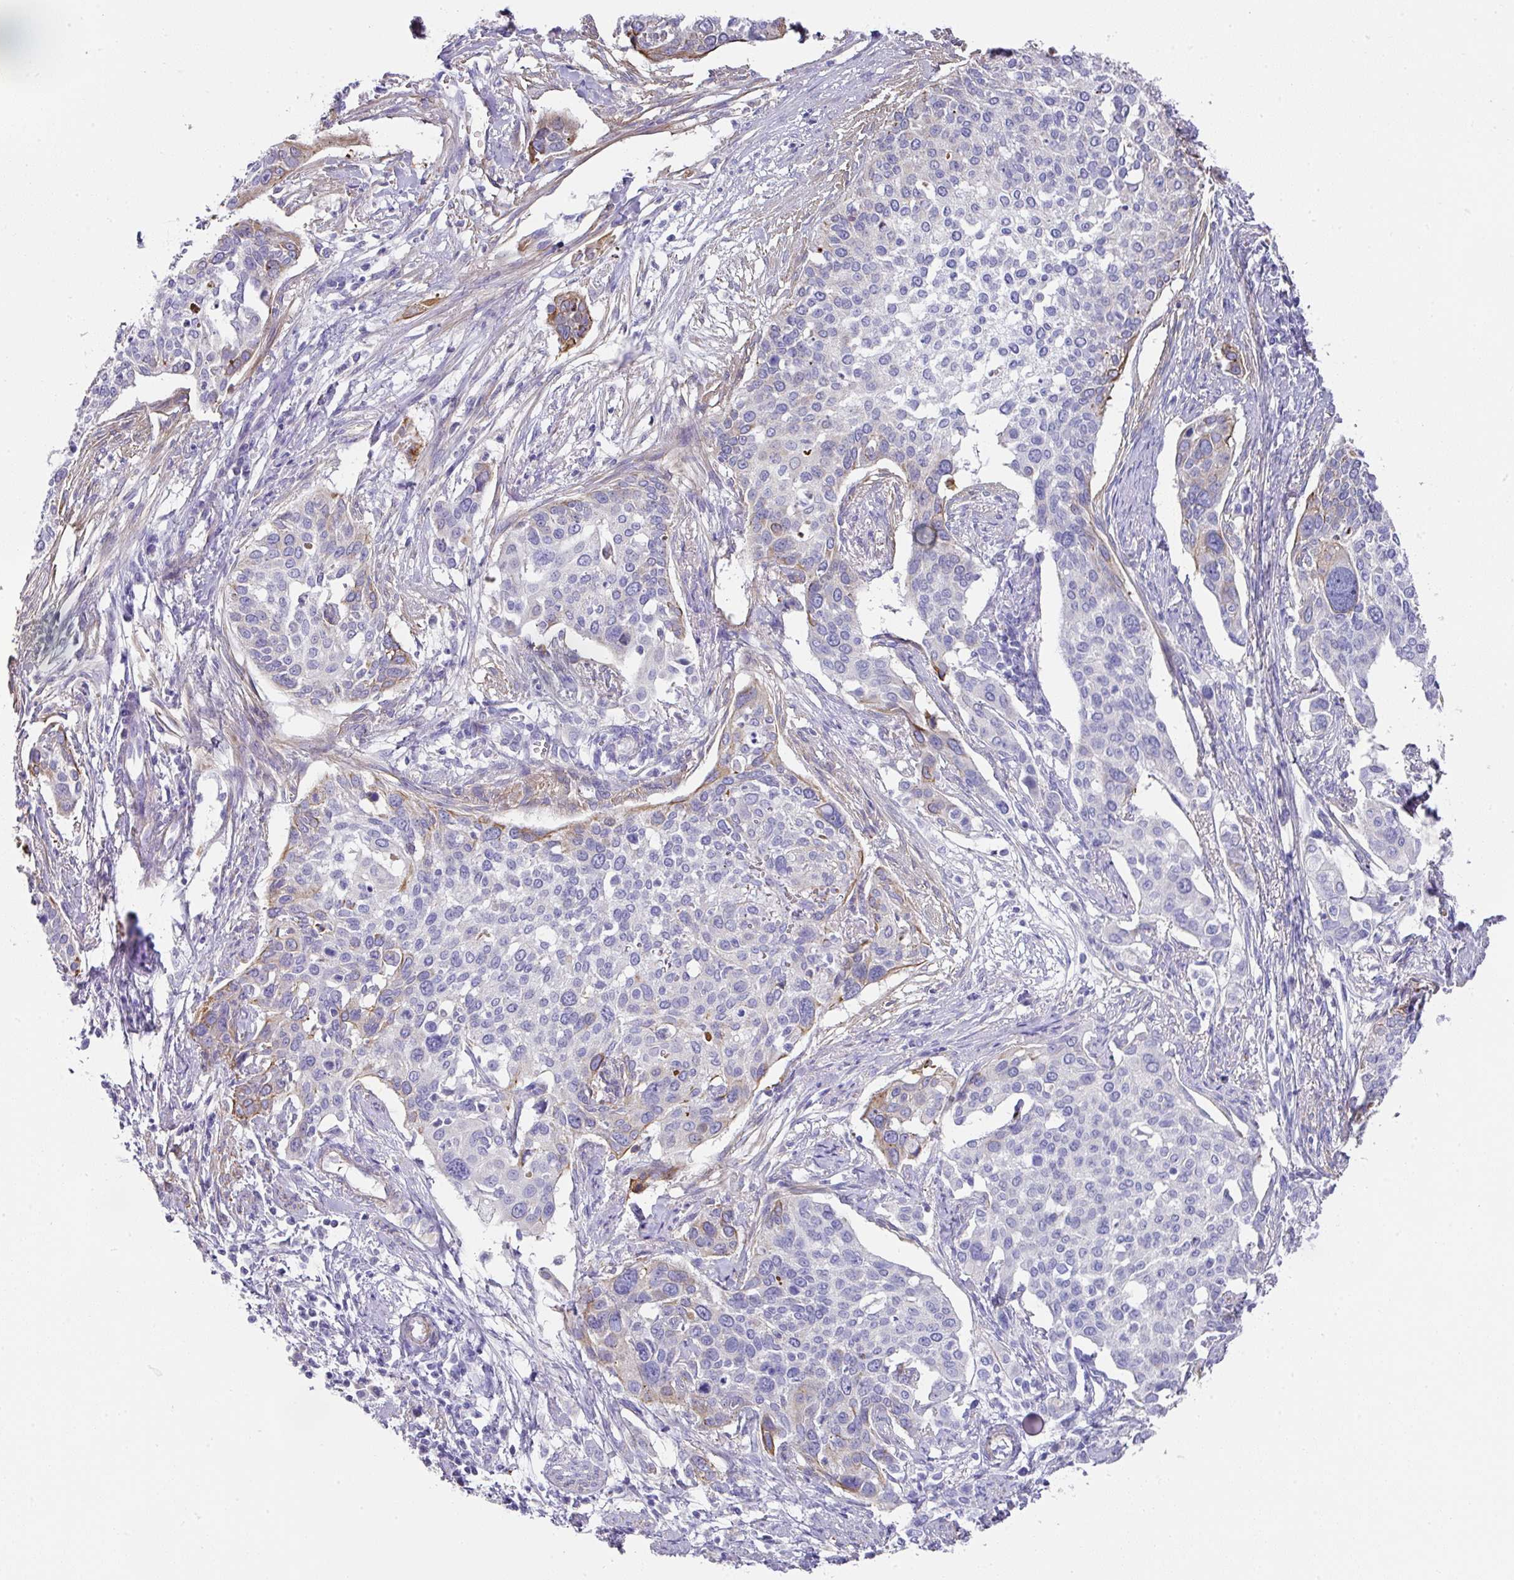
{"staining": {"intensity": "negative", "quantity": "none", "location": "none"}, "tissue": "cervical cancer", "cell_type": "Tumor cells", "image_type": "cancer", "snomed": [{"axis": "morphology", "description": "Squamous cell carcinoma, NOS"}, {"axis": "topography", "description": "Cervix"}], "caption": "Tumor cells are negative for brown protein staining in cervical cancer (squamous cell carcinoma).", "gene": "TARM1", "patient": {"sex": "female", "age": 44}}